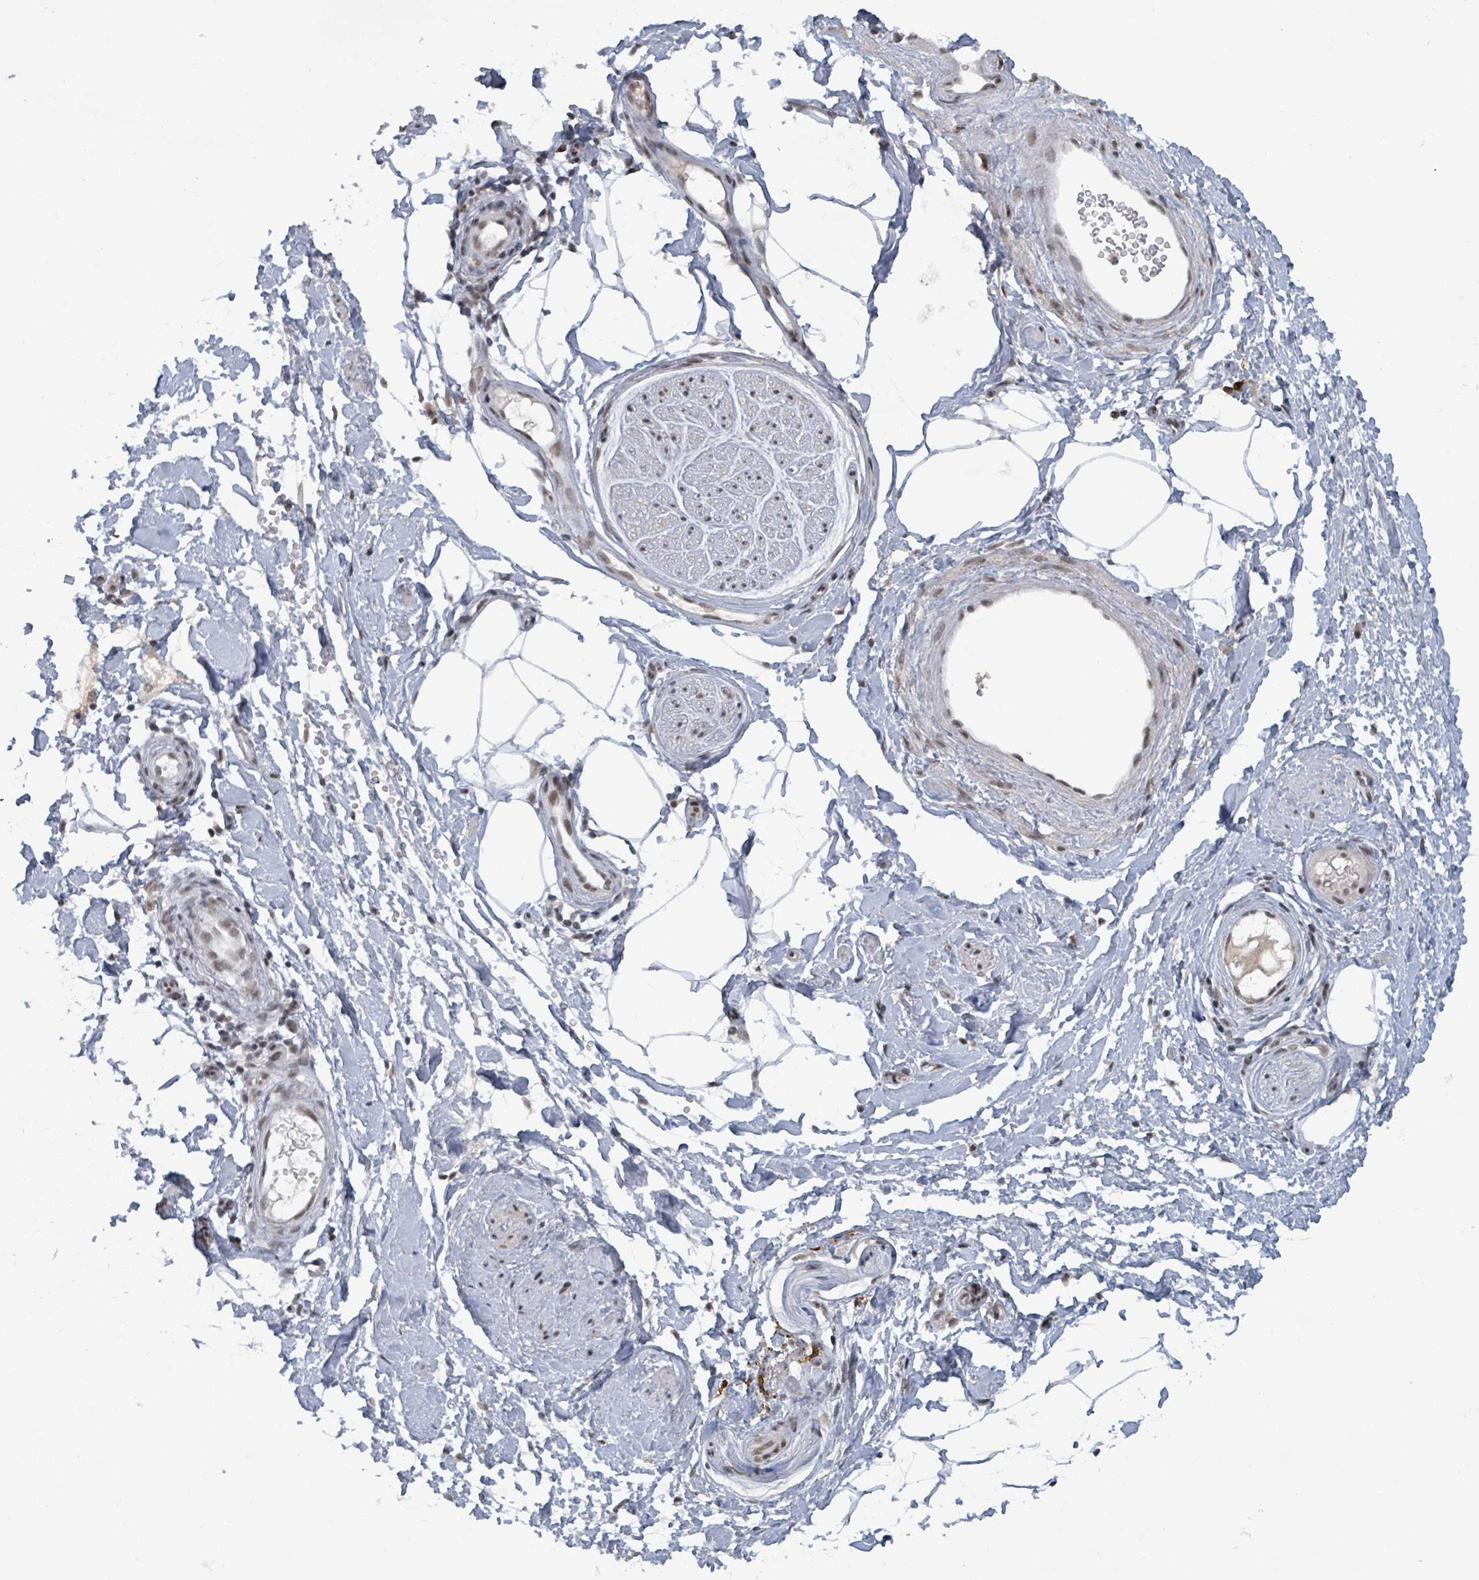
{"staining": {"intensity": "negative", "quantity": "none", "location": "none"}, "tissue": "adipose tissue", "cell_type": "Adipocytes", "image_type": "normal", "snomed": [{"axis": "morphology", "description": "Normal tissue, NOS"}, {"axis": "topography", "description": "Soft tissue"}, {"axis": "topography", "description": "Adipose tissue"}, {"axis": "topography", "description": "Vascular tissue"}, {"axis": "topography", "description": "Peripheral nerve tissue"}], "caption": "Adipose tissue was stained to show a protein in brown. There is no significant positivity in adipocytes. (Stains: DAB (3,3'-diaminobenzidine) immunohistochemistry with hematoxylin counter stain, Microscopy: brightfield microscopy at high magnification).", "gene": "BANP", "patient": {"sex": "male", "age": 74}}